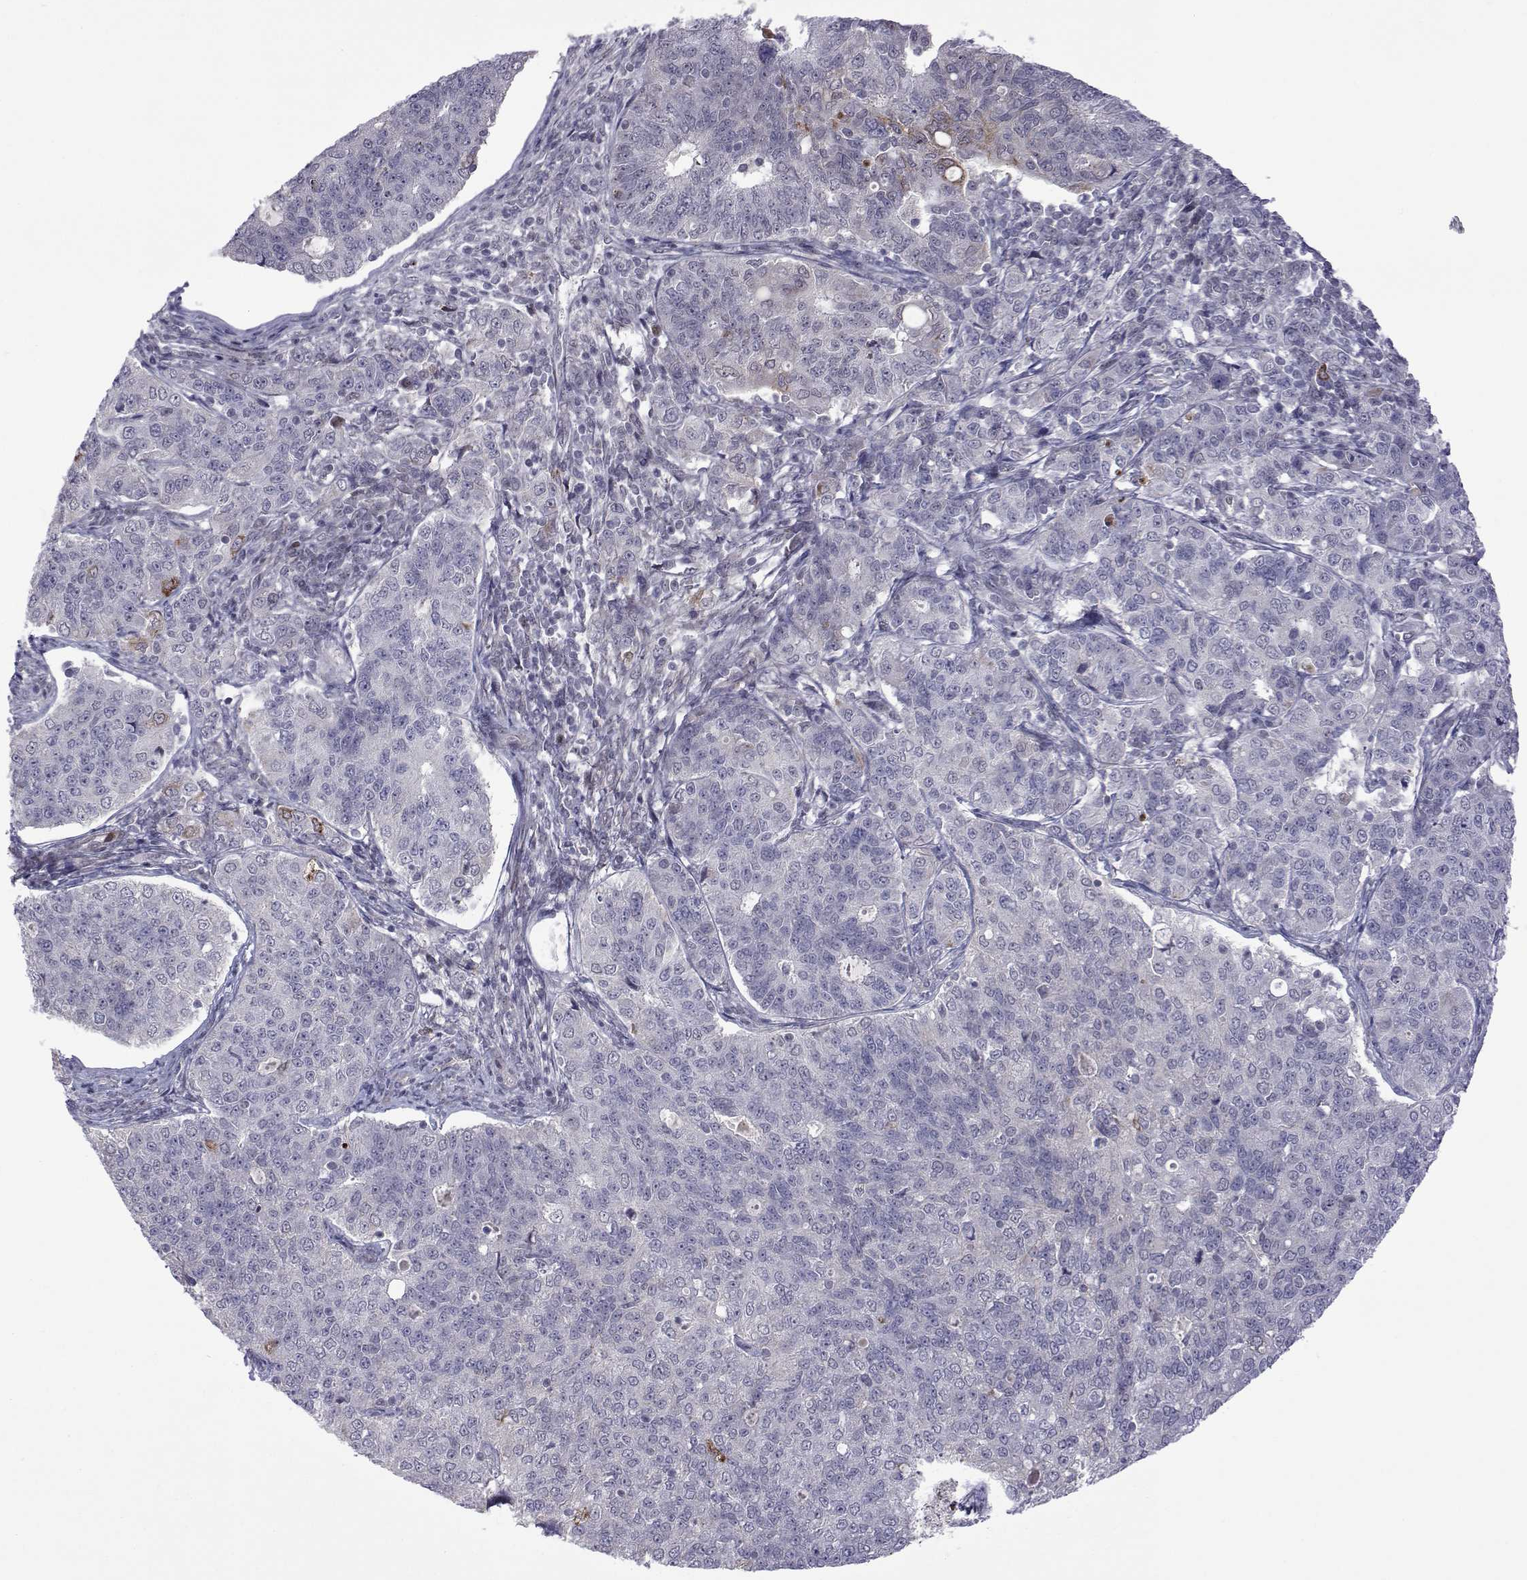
{"staining": {"intensity": "negative", "quantity": "none", "location": "none"}, "tissue": "endometrial cancer", "cell_type": "Tumor cells", "image_type": "cancer", "snomed": [{"axis": "morphology", "description": "Adenocarcinoma, NOS"}, {"axis": "topography", "description": "Endometrium"}], "caption": "Tumor cells are negative for protein expression in human adenocarcinoma (endometrial). The staining is performed using DAB brown chromogen with nuclei counter-stained in using hematoxylin.", "gene": "EFCAB3", "patient": {"sex": "female", "age": 43}}